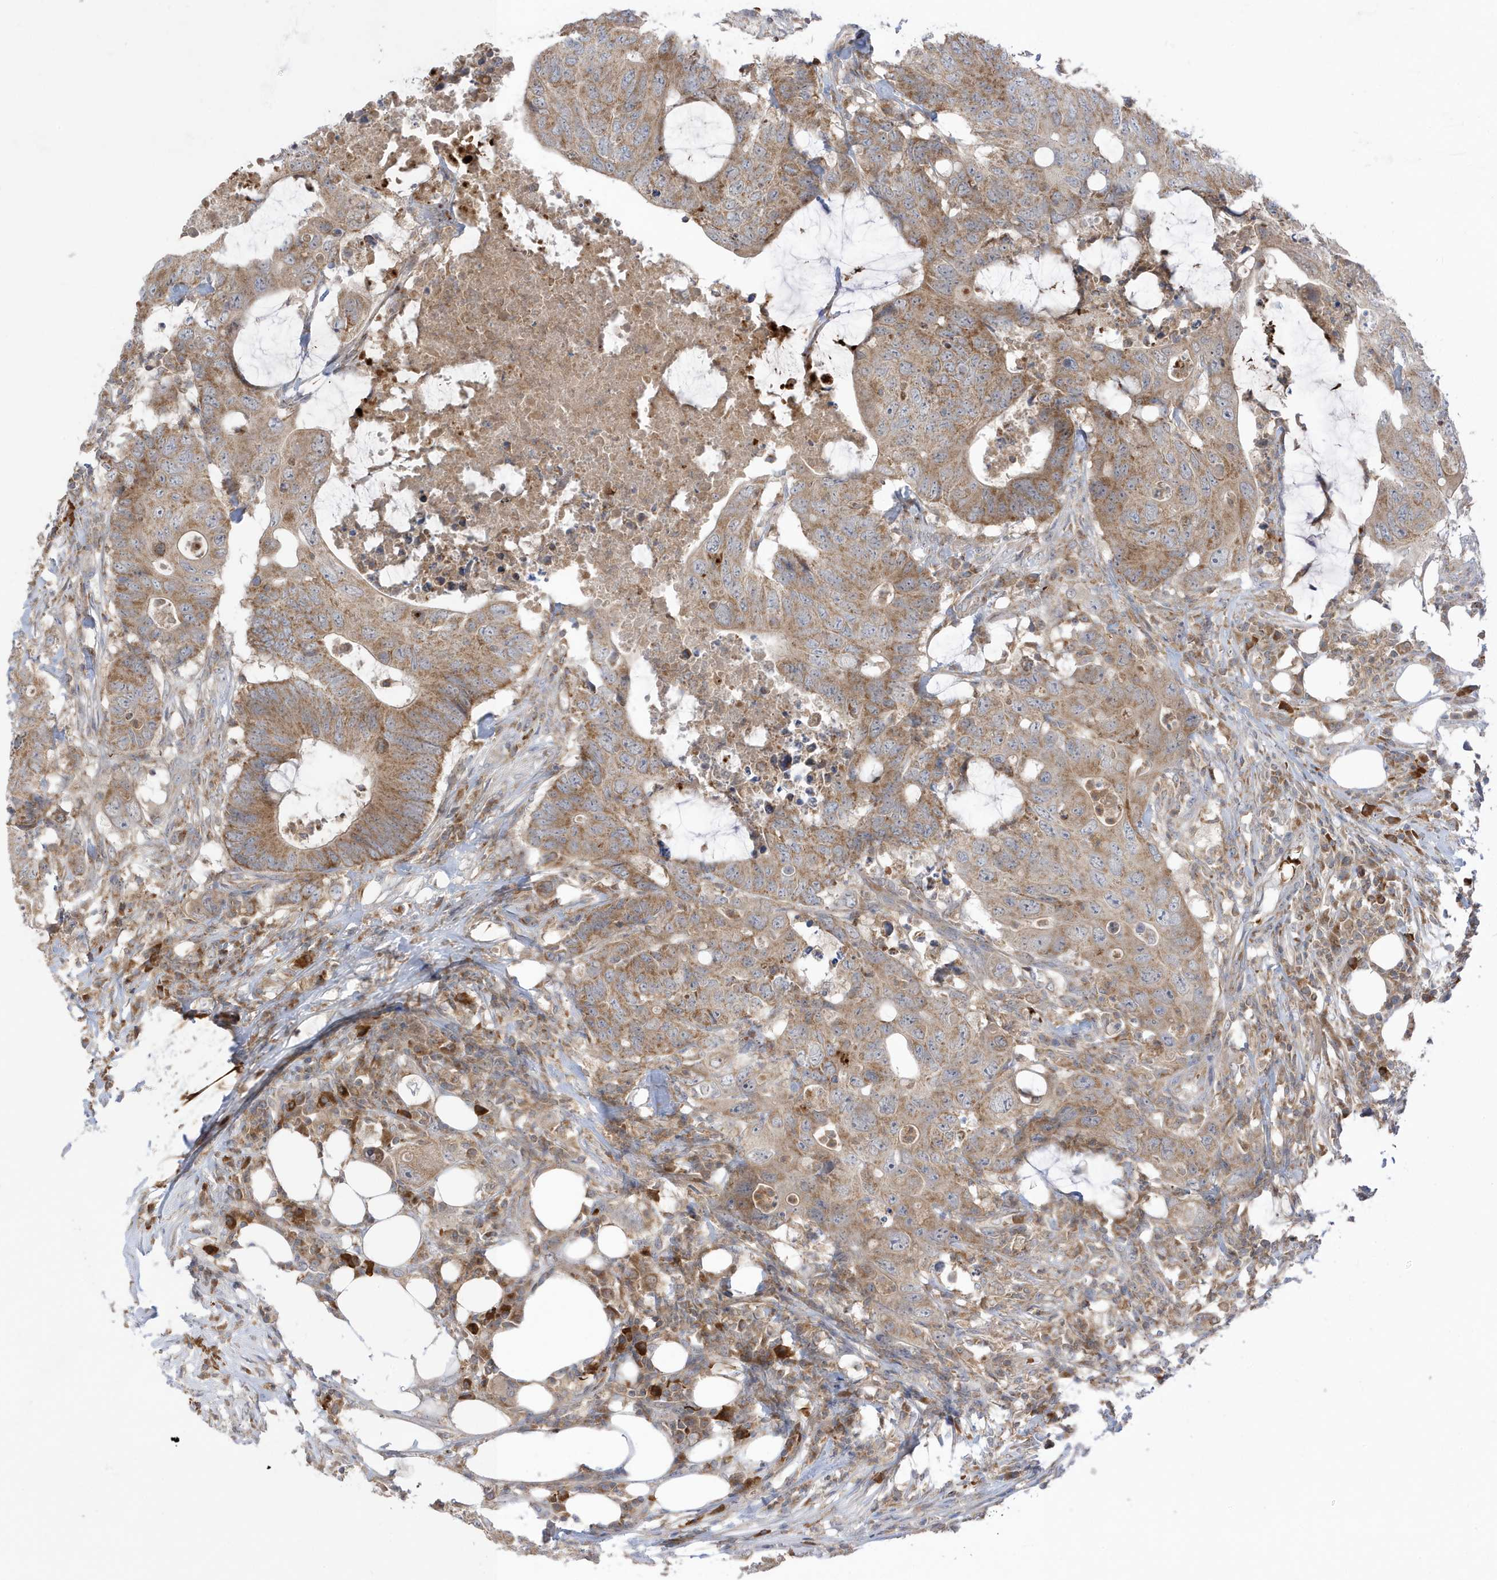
{"staining": {"intensity": "moderate", "quantity": ">75%", "location": "cytoplasmic/membranous"}, "tissue": "colorectal cancer", "cell_type": "Tumor cells", "image_type": "cancer", "snomed": [{"axis": "morphology", "description": "Adenocarcinoma, NOS"}, {"axis": "topography", "description": "Colon"}], "caption": "A medium amount of moderate cytoplasmic/membranous positivity is present in approximately >75% of tumor cells in colorectal cancer tissue.", "gene": "NPPC", "patient": {"sex": "male", "age": 71}}